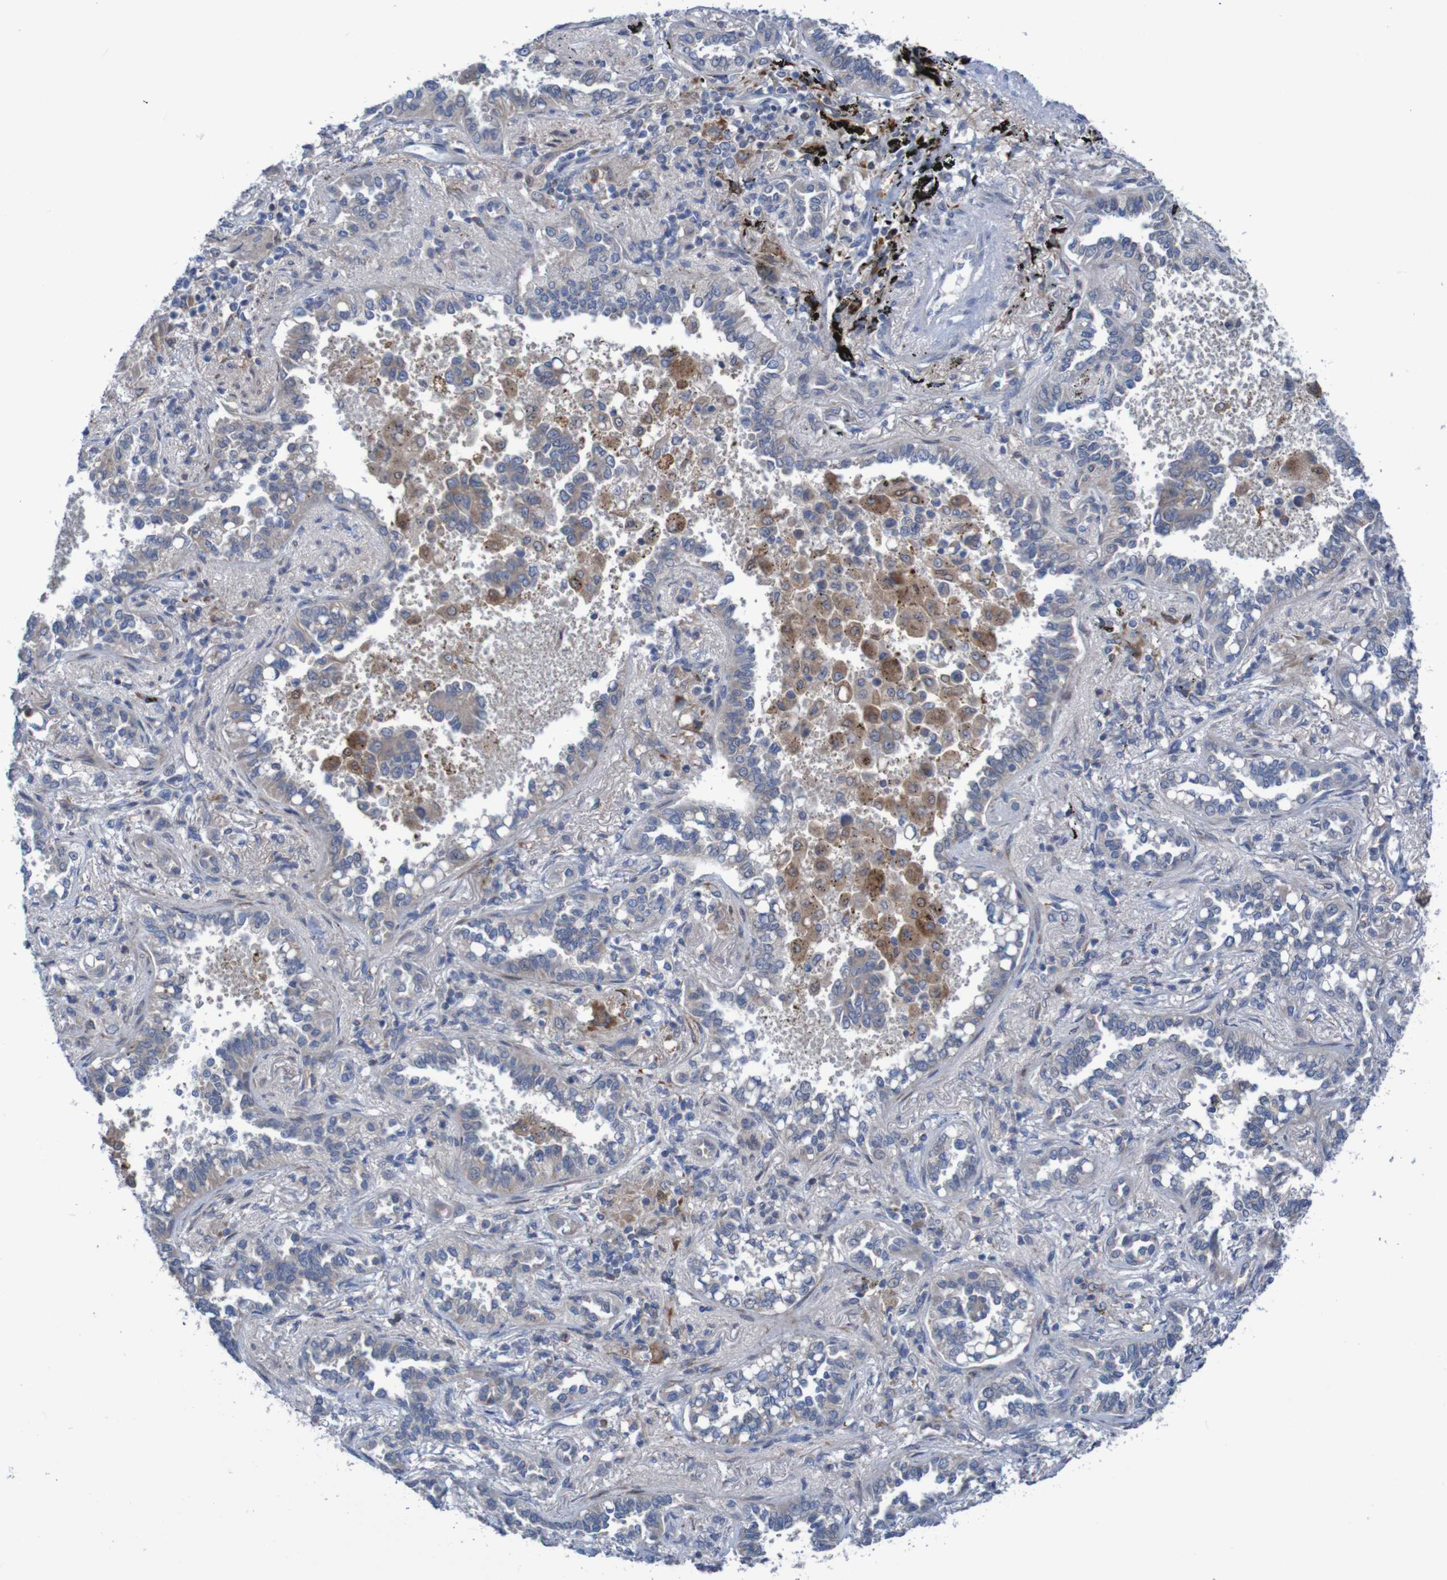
{"staining": {"intensity": "weak", "quantity": "<25%", "location": "cytoplasmic/membranous"}, "tissue": "lung cancer", "cell_type": "Tumor cells", "image_type": "cancer", "snomed": [{"axis": "morphology", "description": "Normal tissue, NOS"}, {"axis": "morphology", "description": "Adenocarcinoma, NOS"}, {"axis": "topography", "description": "Lung"}], "caption": "Photomicrograph shows no significant protein expression in tumor cells of lung cancer.", "gene": "ANGPT4", "patient": {"sex": "male", "age": 59}}